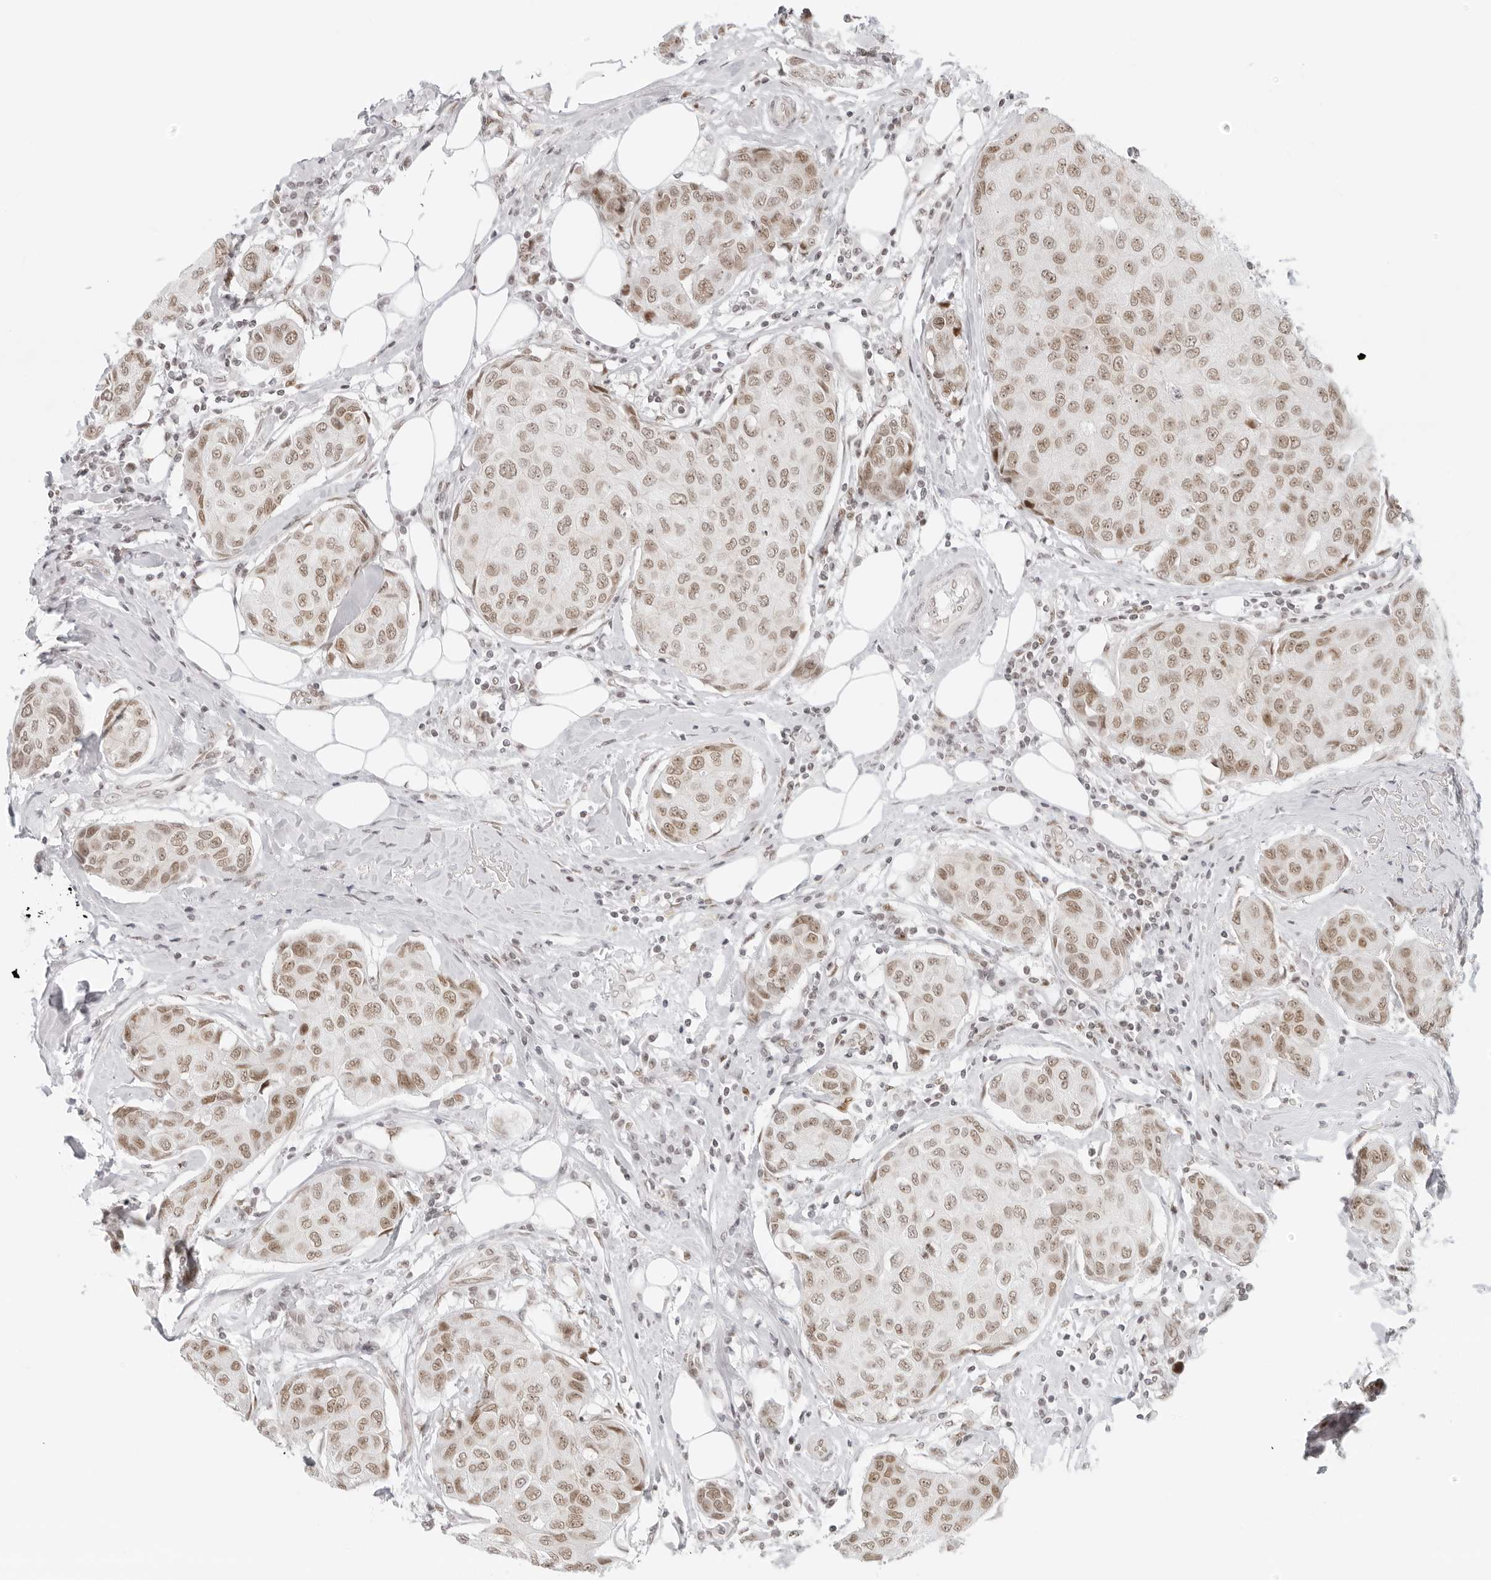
{"staining": {"intensity": "weak", "quantity": ">75%", "location": "nuclear"}, "tissue": "breast cancer", "cell_type": "Tumor cells", "image_type": "cancer", "snomed": [{"axis": "morphology", "description": "Duct carcinoma"}, {"axis": "topography", "description": "Breast"}], "caption": "DAB (3,3'-diaminobenzidine) immunohistochemical staining of human breast invasive ductal carcinoma displays weak nuclear protein staining in approximately >75% of tumor cells.", "gene": "RCC1", "patient": {"sex": "female", "age": 80}}